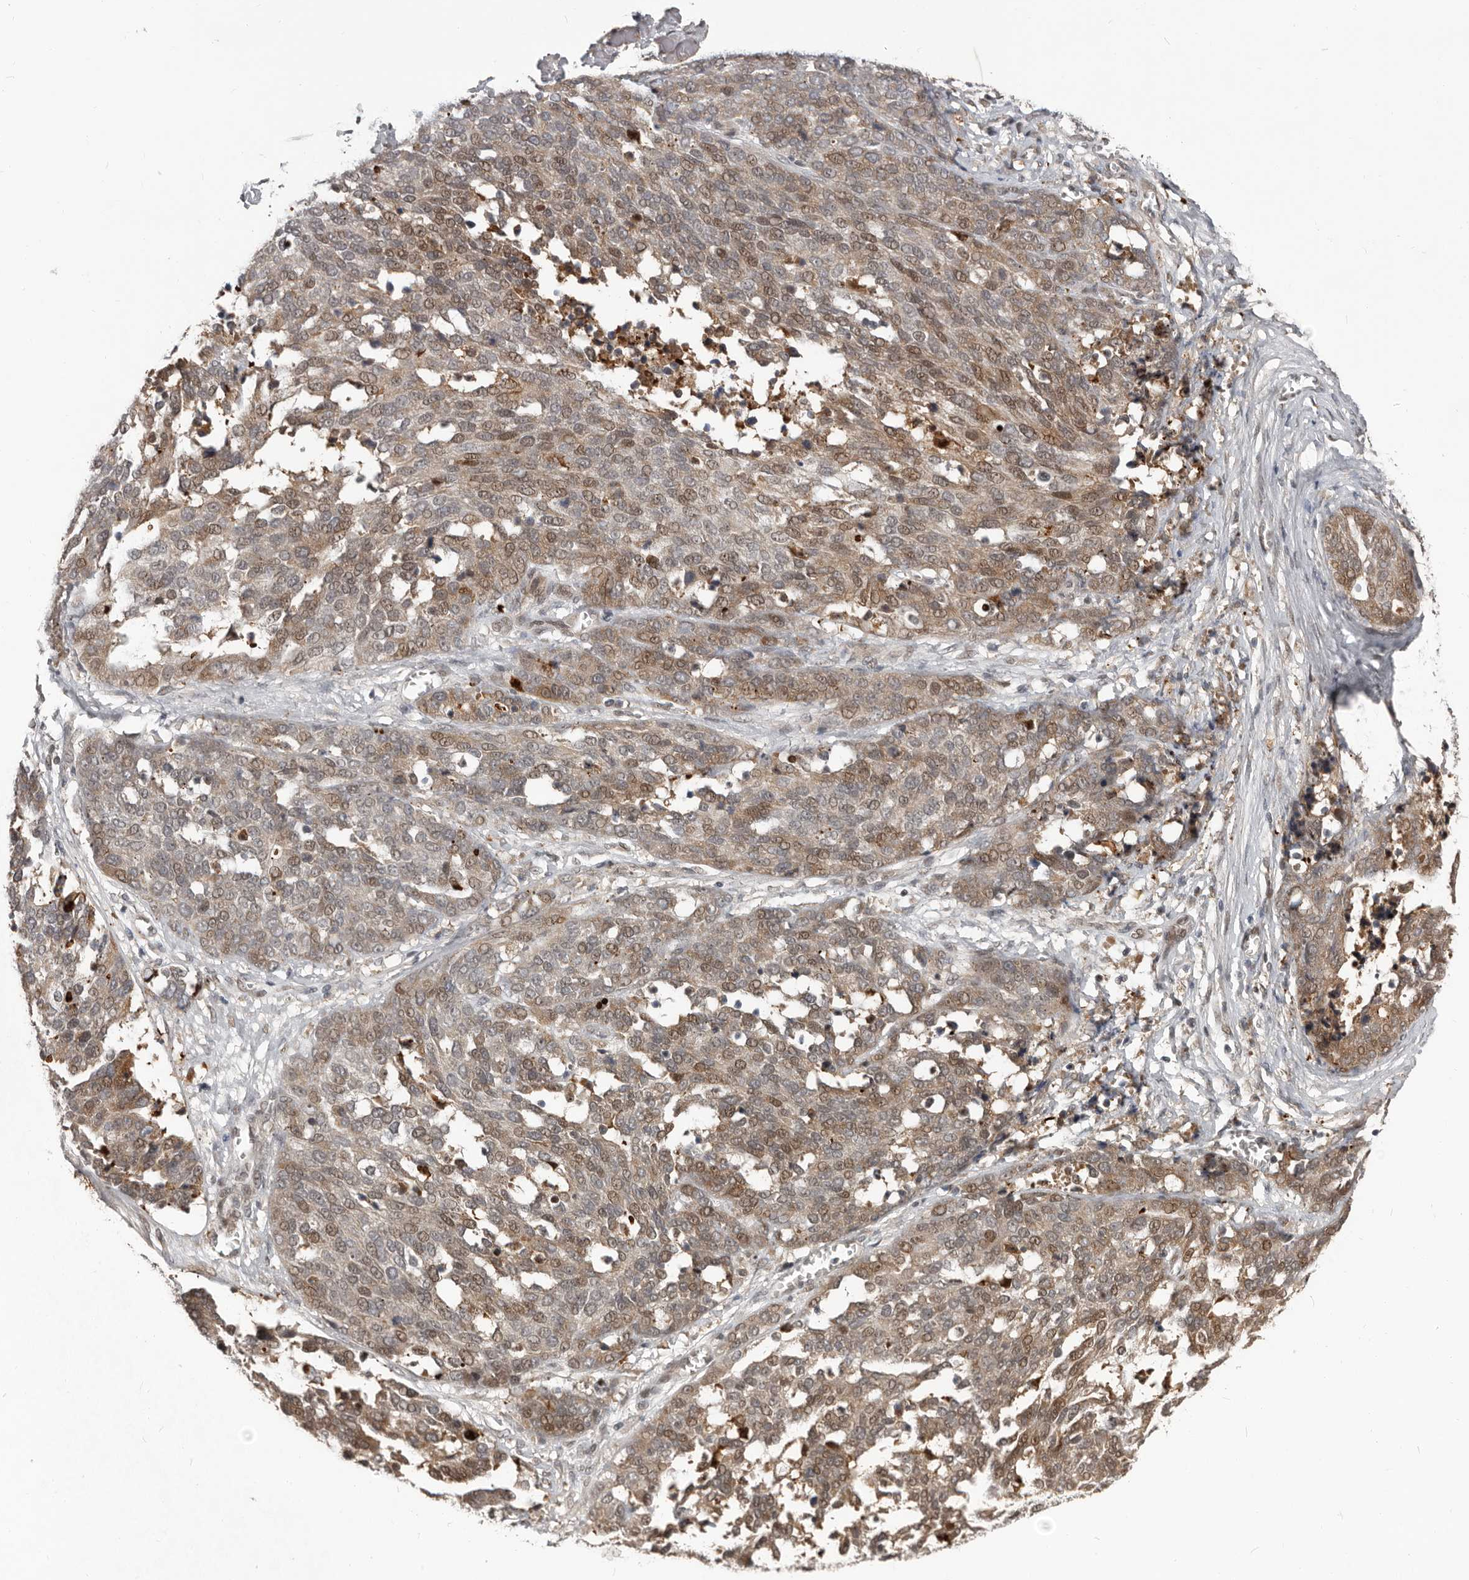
{"staining": {"intensity": "moderate", "quantity": ">75%", "location": "cytoplasmic/membranous,nuclear"}, "tissue": "ovarian cancer", "cell_type": "Tumor cells", "image_type": "cancer", "snomed": [{"axis": "morphology", "description": "Cystadenocarcinoma, serous, NOS"}, {"axis": "topography", "description": "Ovary"}], "caption": "Protein expression analysis of ovarian serous cystadenocarcinoma shows moderate cytoplasmic/membranous and nuclear expression in about >75% of tumor cells. Nuclei are stained in blue.", "gene": "APOL6", "patient": {"sex": "female", "age": 44}}